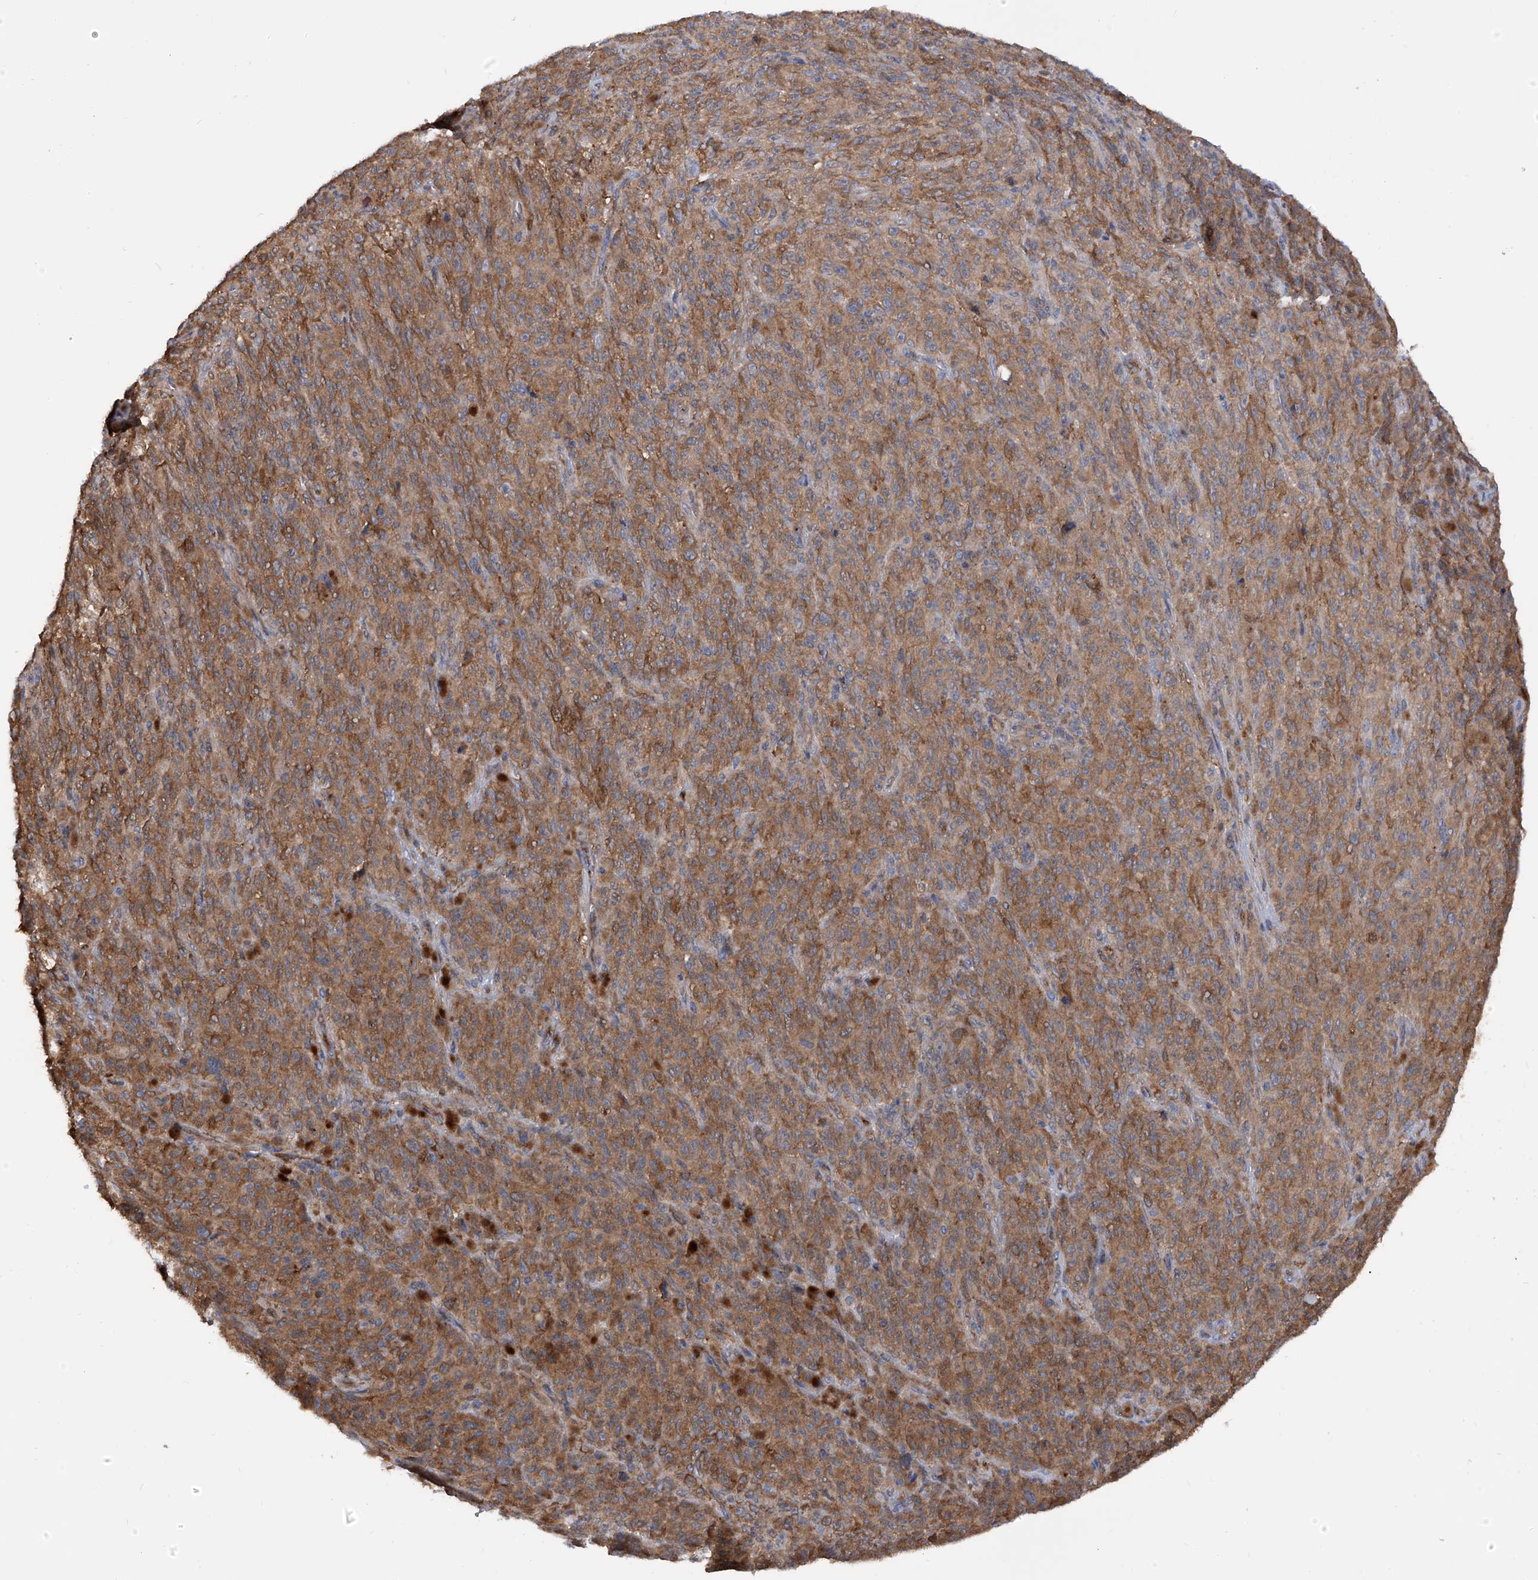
{"staining": {"intensity": "strong", "quantity": ">75%", "location": "cytoplasmic/membranous"}, "tissue": "melanoma", "cell_type": "Tumor cells", "image_type": "cancer", "snomed": [{"axis": "morphology", "description": "Malignant melanoma, NOS"}, {"axis": "topography", "description": "Skin"}], "caption": "A high-resolution micrograph shows immunohistochemistry (IHC) staining of melanoma, which displays strong cytoplasmic/membranous staining in about >75% of tumor cells.", "gene": "NUDT17", "patient": {"sex": "female", "age": 82}}